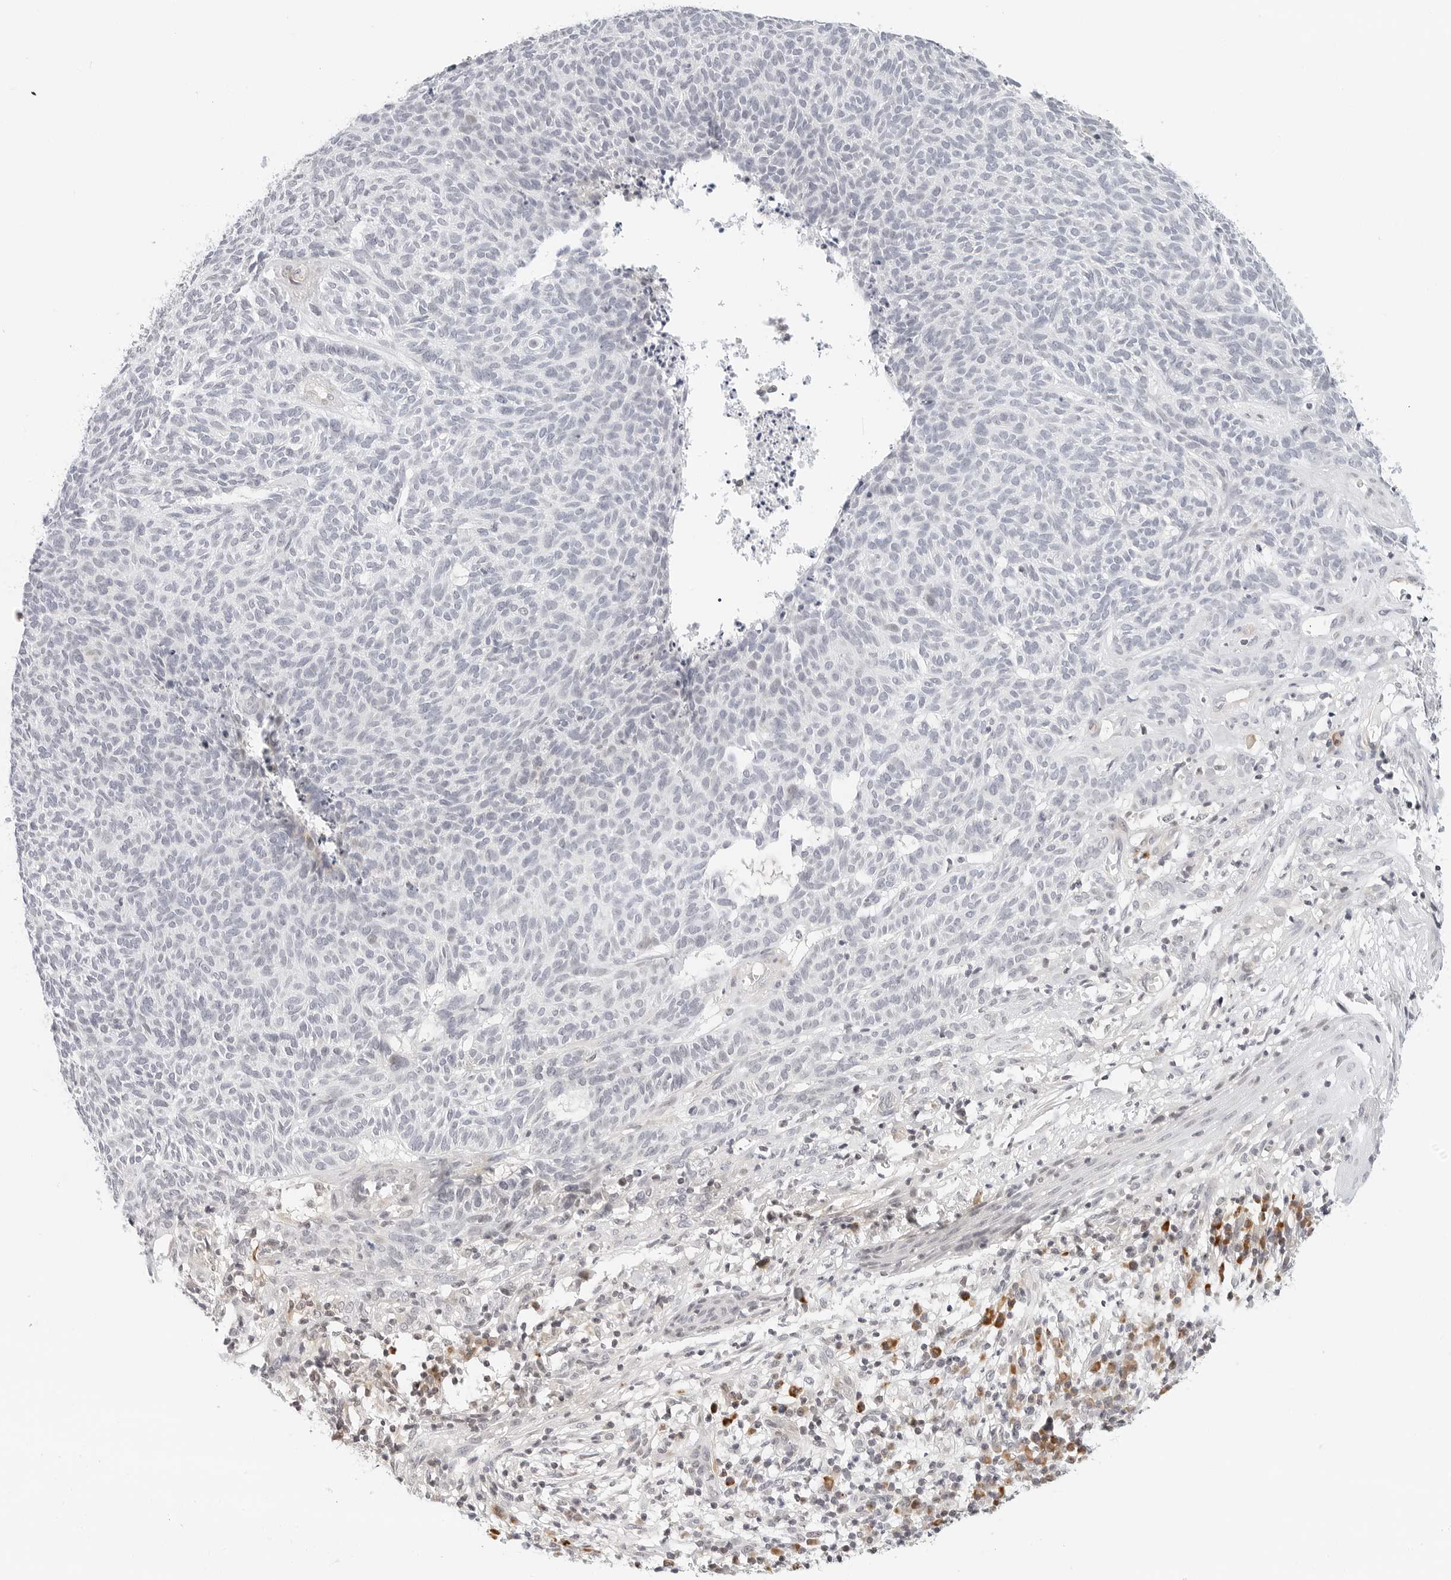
{"staining": {"intensity": "negative", "quantity": "none", "location": "none"}, "tissue": "skin cancer", "cell_type": "Tumor cells", "image_type": "cancer", "snomed": [{"axis": "morphology", "description": "Squamous cell carcinoma, NOS"}, {"axis": "topography", "description": "Skin"}], "caption": "A micrograph of human skin cancer (squamous cell carcinoma) is negative for staining in tumor cells.", "gene": "PARP10", "patient": {"sex": "female", "age": 90}}